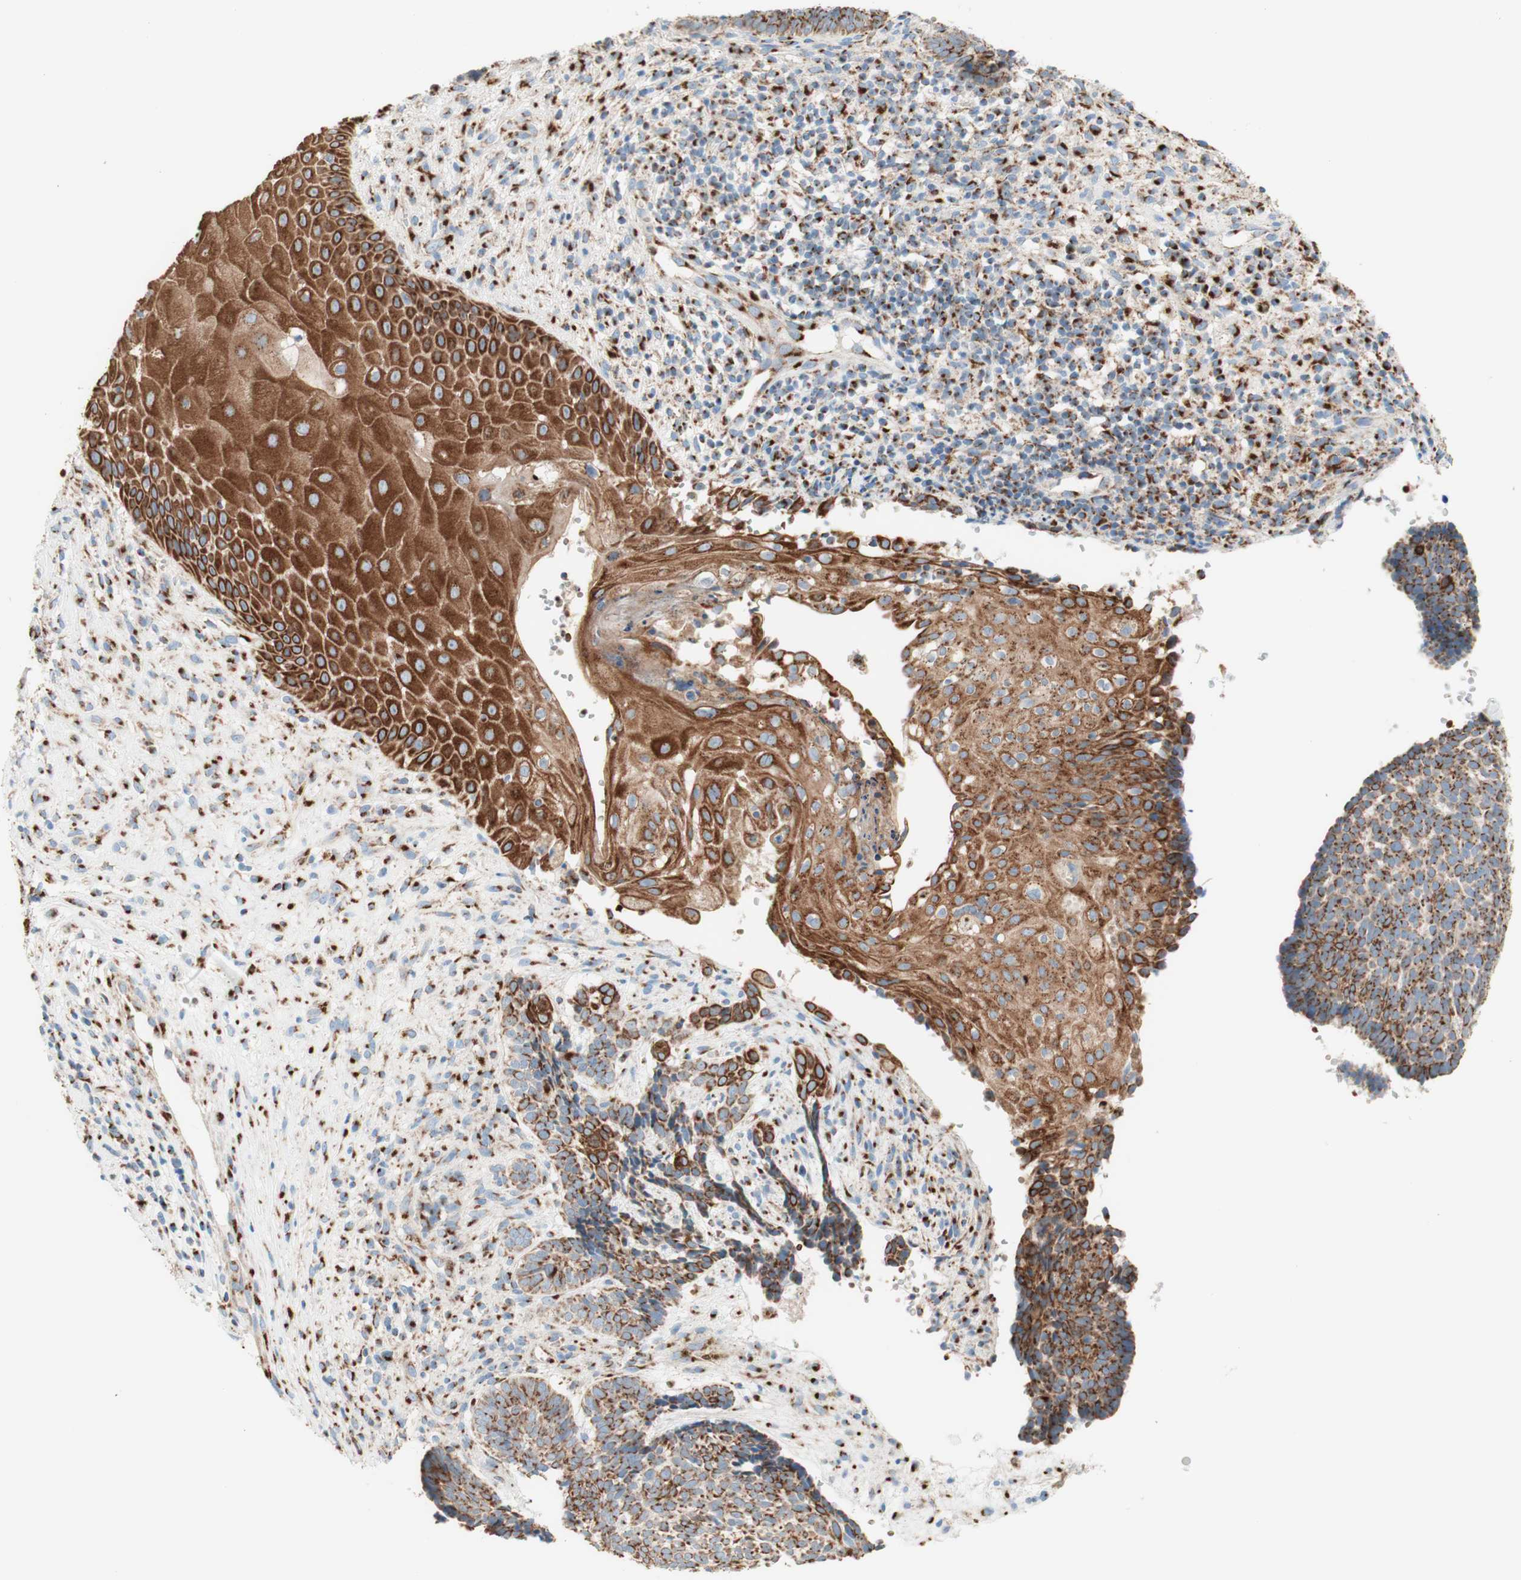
{"staining": {"intensity": "strong", "quantity": ">75%", "location": "cytoplasmic/membranous"}, "tissue": "skin cancer", "cell_type": "Tumor cells", "image_type": "cancer", "snomed": [{"axis": "morphology", "description": "Basal cell carcinoma"}, {"axis": "topography", "description": "Skin"}], "caption": "Basal cell carcinoma (skin) stained with a brown dye demonstrates strong cytoplasmic/membranous positive expression in approximately >75% of tumor cells.", "gene": "GOLGB1", "patient": {"sex": "male", "age": 84}}